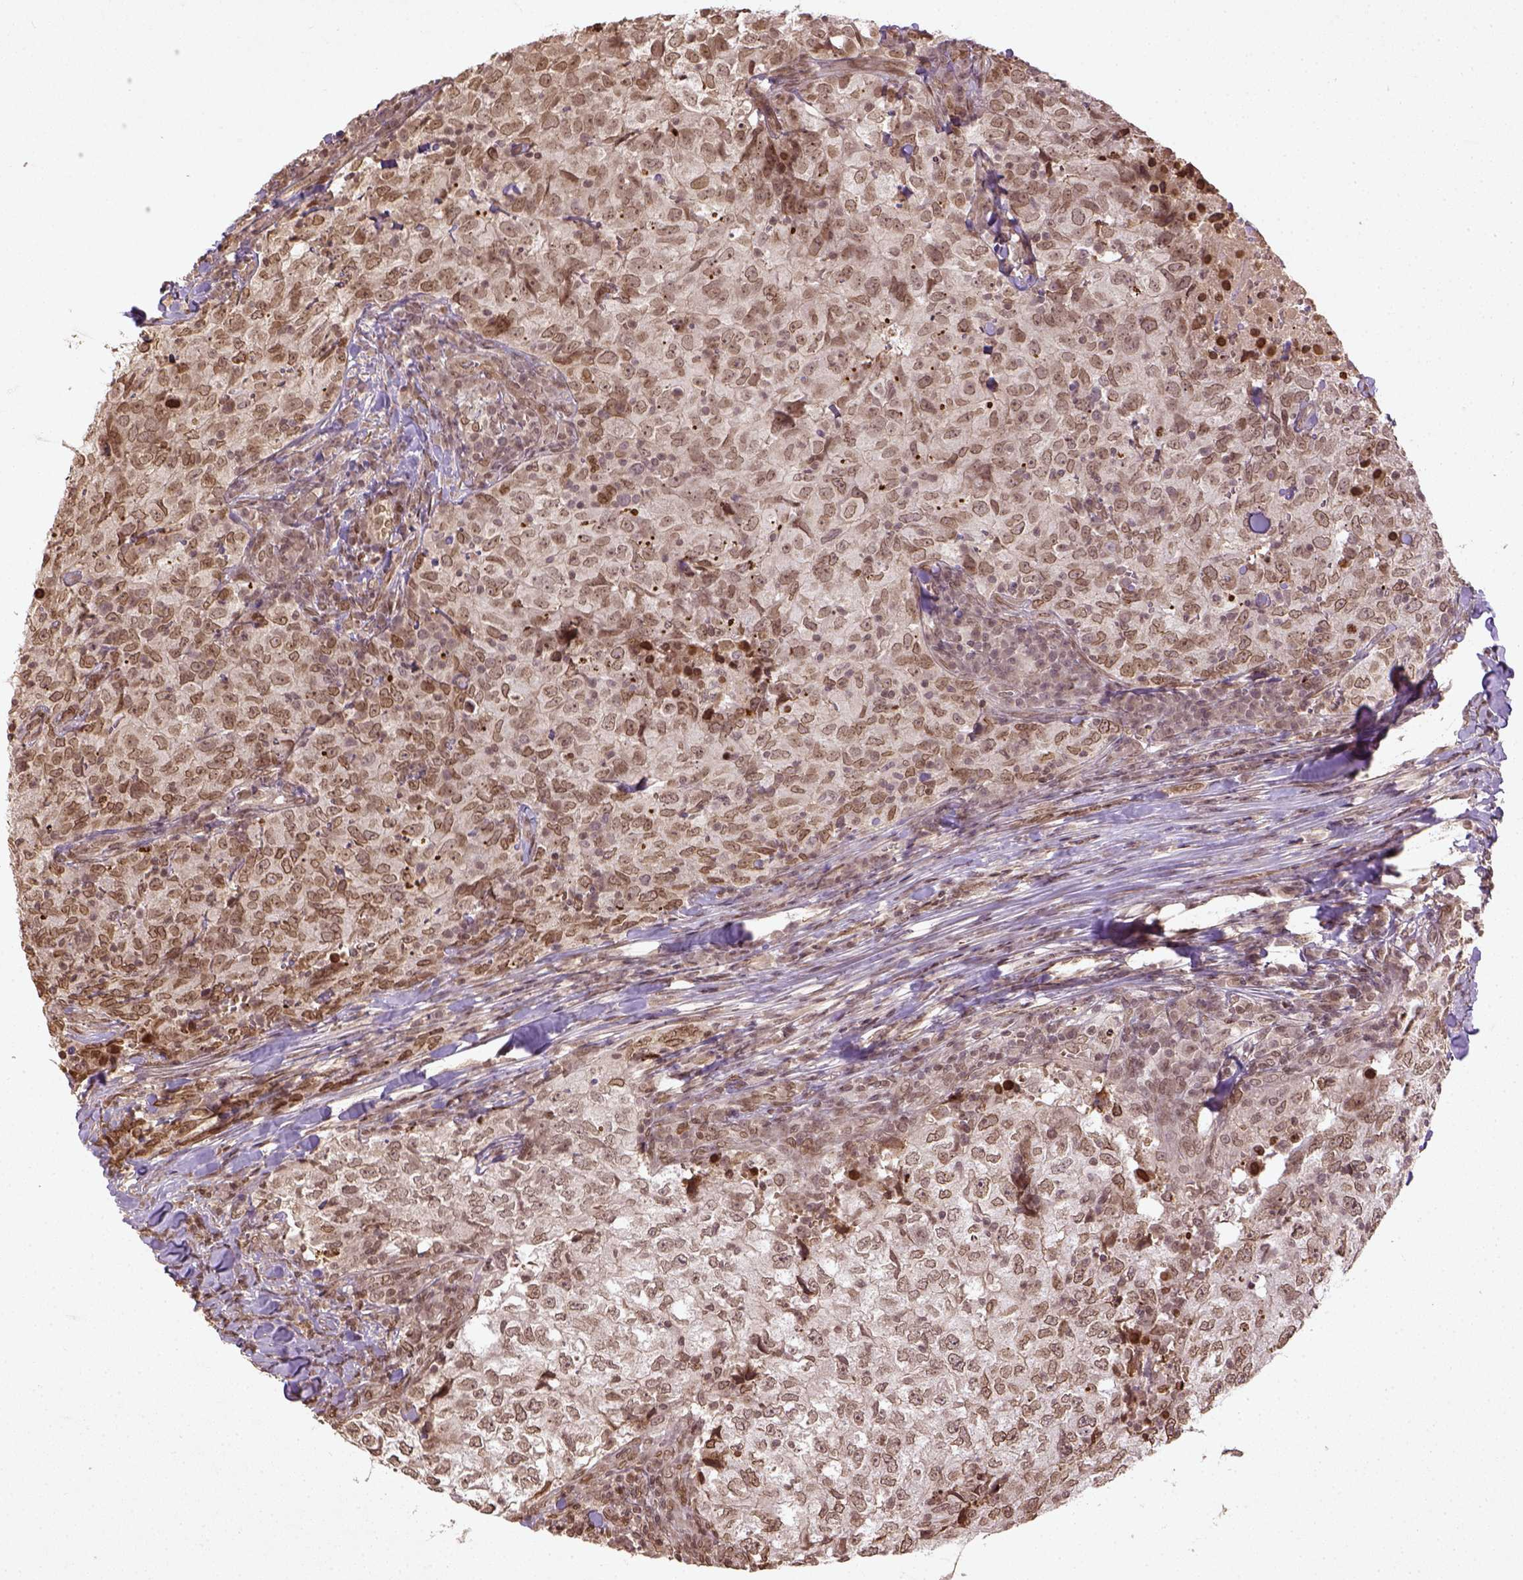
{"staining": {"intensity": "moderate", "quantity": ">75%", "location": "nuclear"}, "tissue": "breast cancer", "cell_type": "Tumor cells", "image_type": "cancer", "snomed": [{"axis": "morphology", "description": "Duct carcinoma"}, {"axis": "topography", "description": "Breast"}], "caption": "Immunohistochemical staining of human breast infiltrating ductal carcinoma displays moderate nuclear protein positivity in about >75% of tumor cells. The staining was performed using DAB to visualize the protein expression in brown, while the nuclei were stained in blue with hematoxylin (Magnification: 20x).", "gene": "BANF1", "patient": {"sex": "female", "age": 30}}